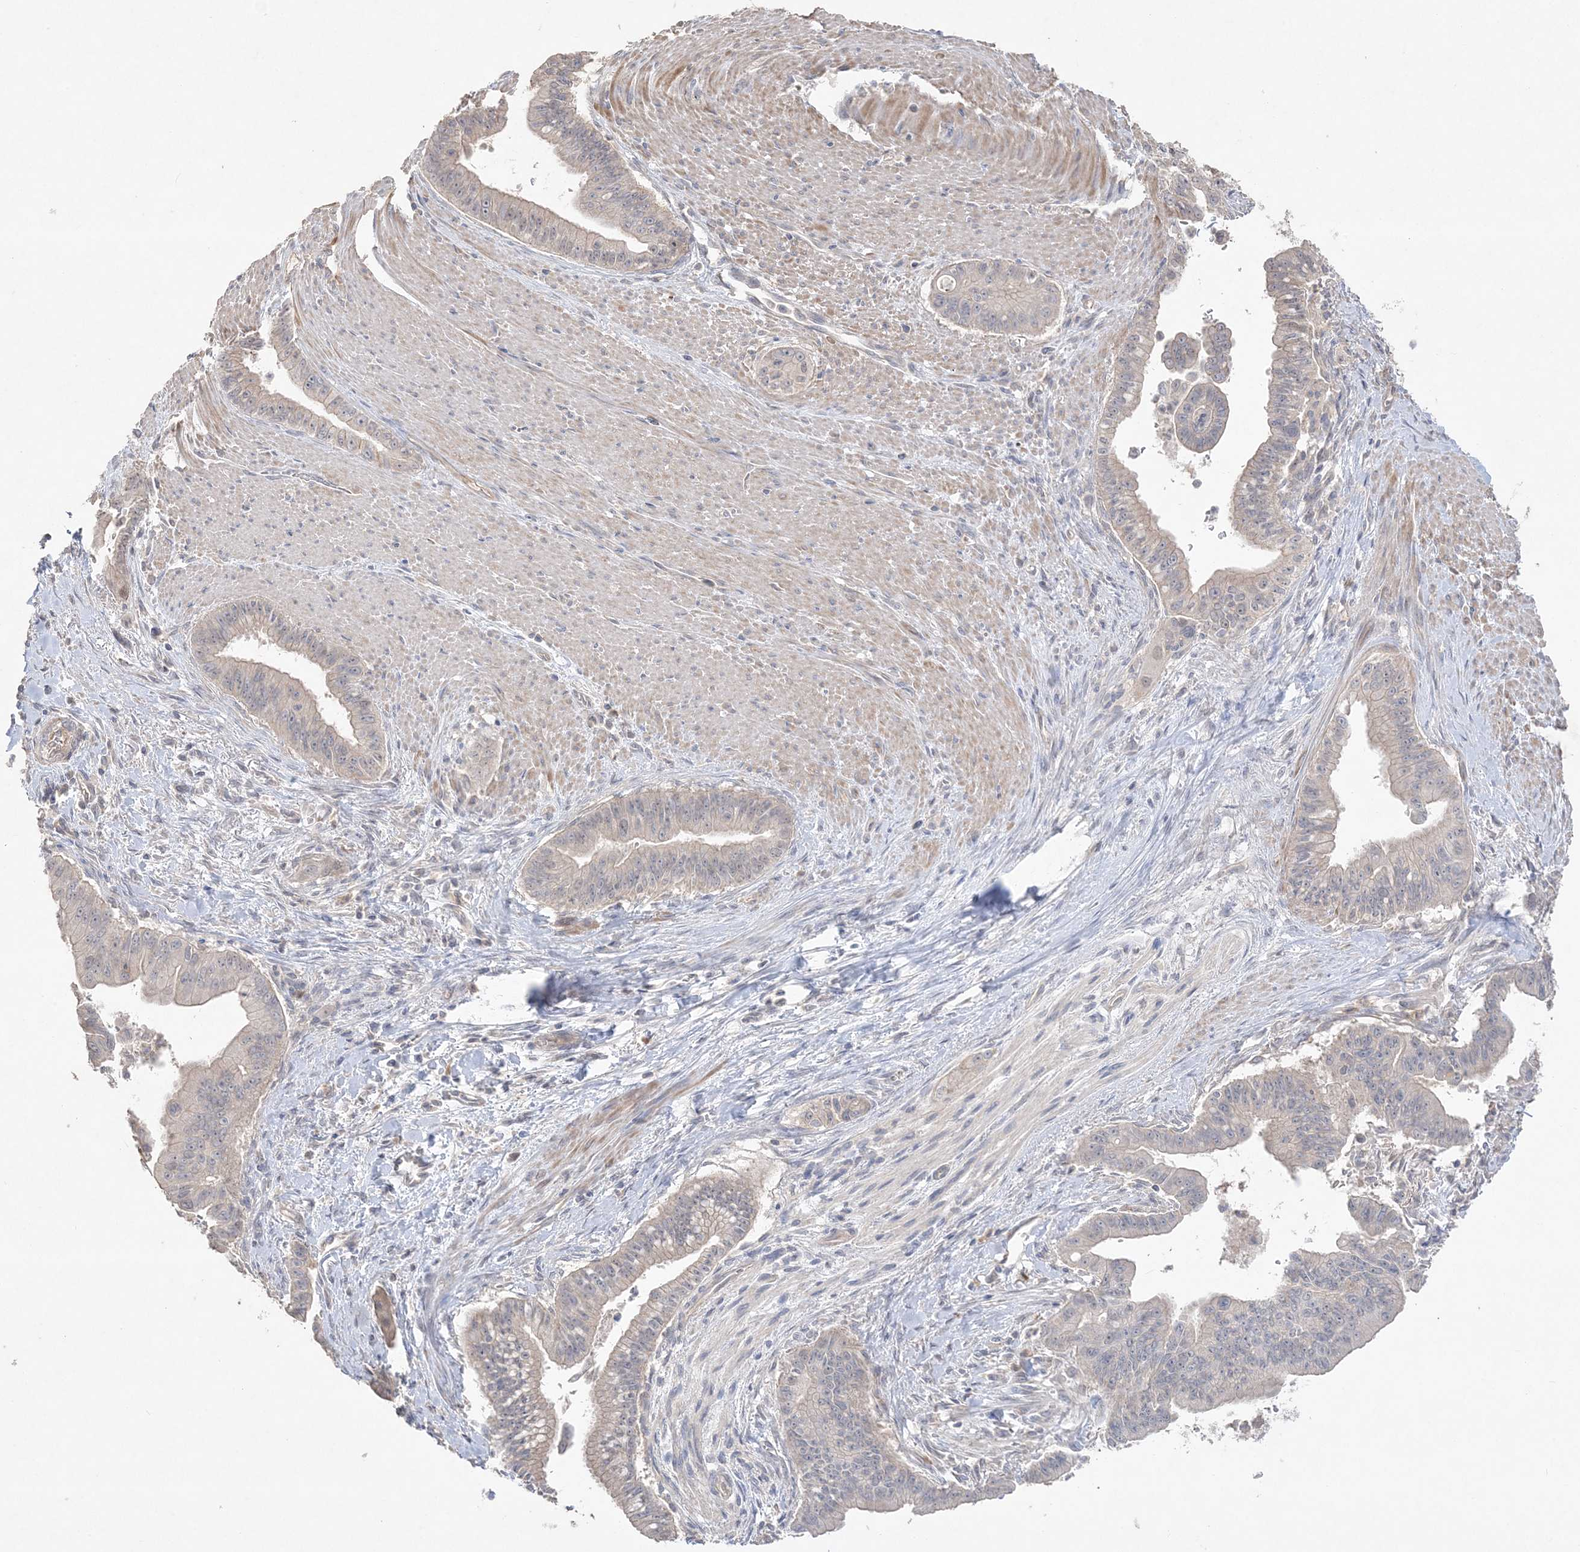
{"staining": {"intensity": "negative", "quantity": "none", "location": "none"}, "tissue": "pancreatic cancer", "cell_type": "Tumor cells", "image_type": "cancer", "snomed": [{"axis": "morphology", "description": "Adenocarcinoma, NOS"}, {"axis": "topography", "description": "Pancreas"}], "caption": "An image of adenocarcinoma (pancreatic) stained for a protein demonstrates no brown staining in tumor cells.", "gene": "SH3BP4", "patient": {"sex": "male", "age": 70}}